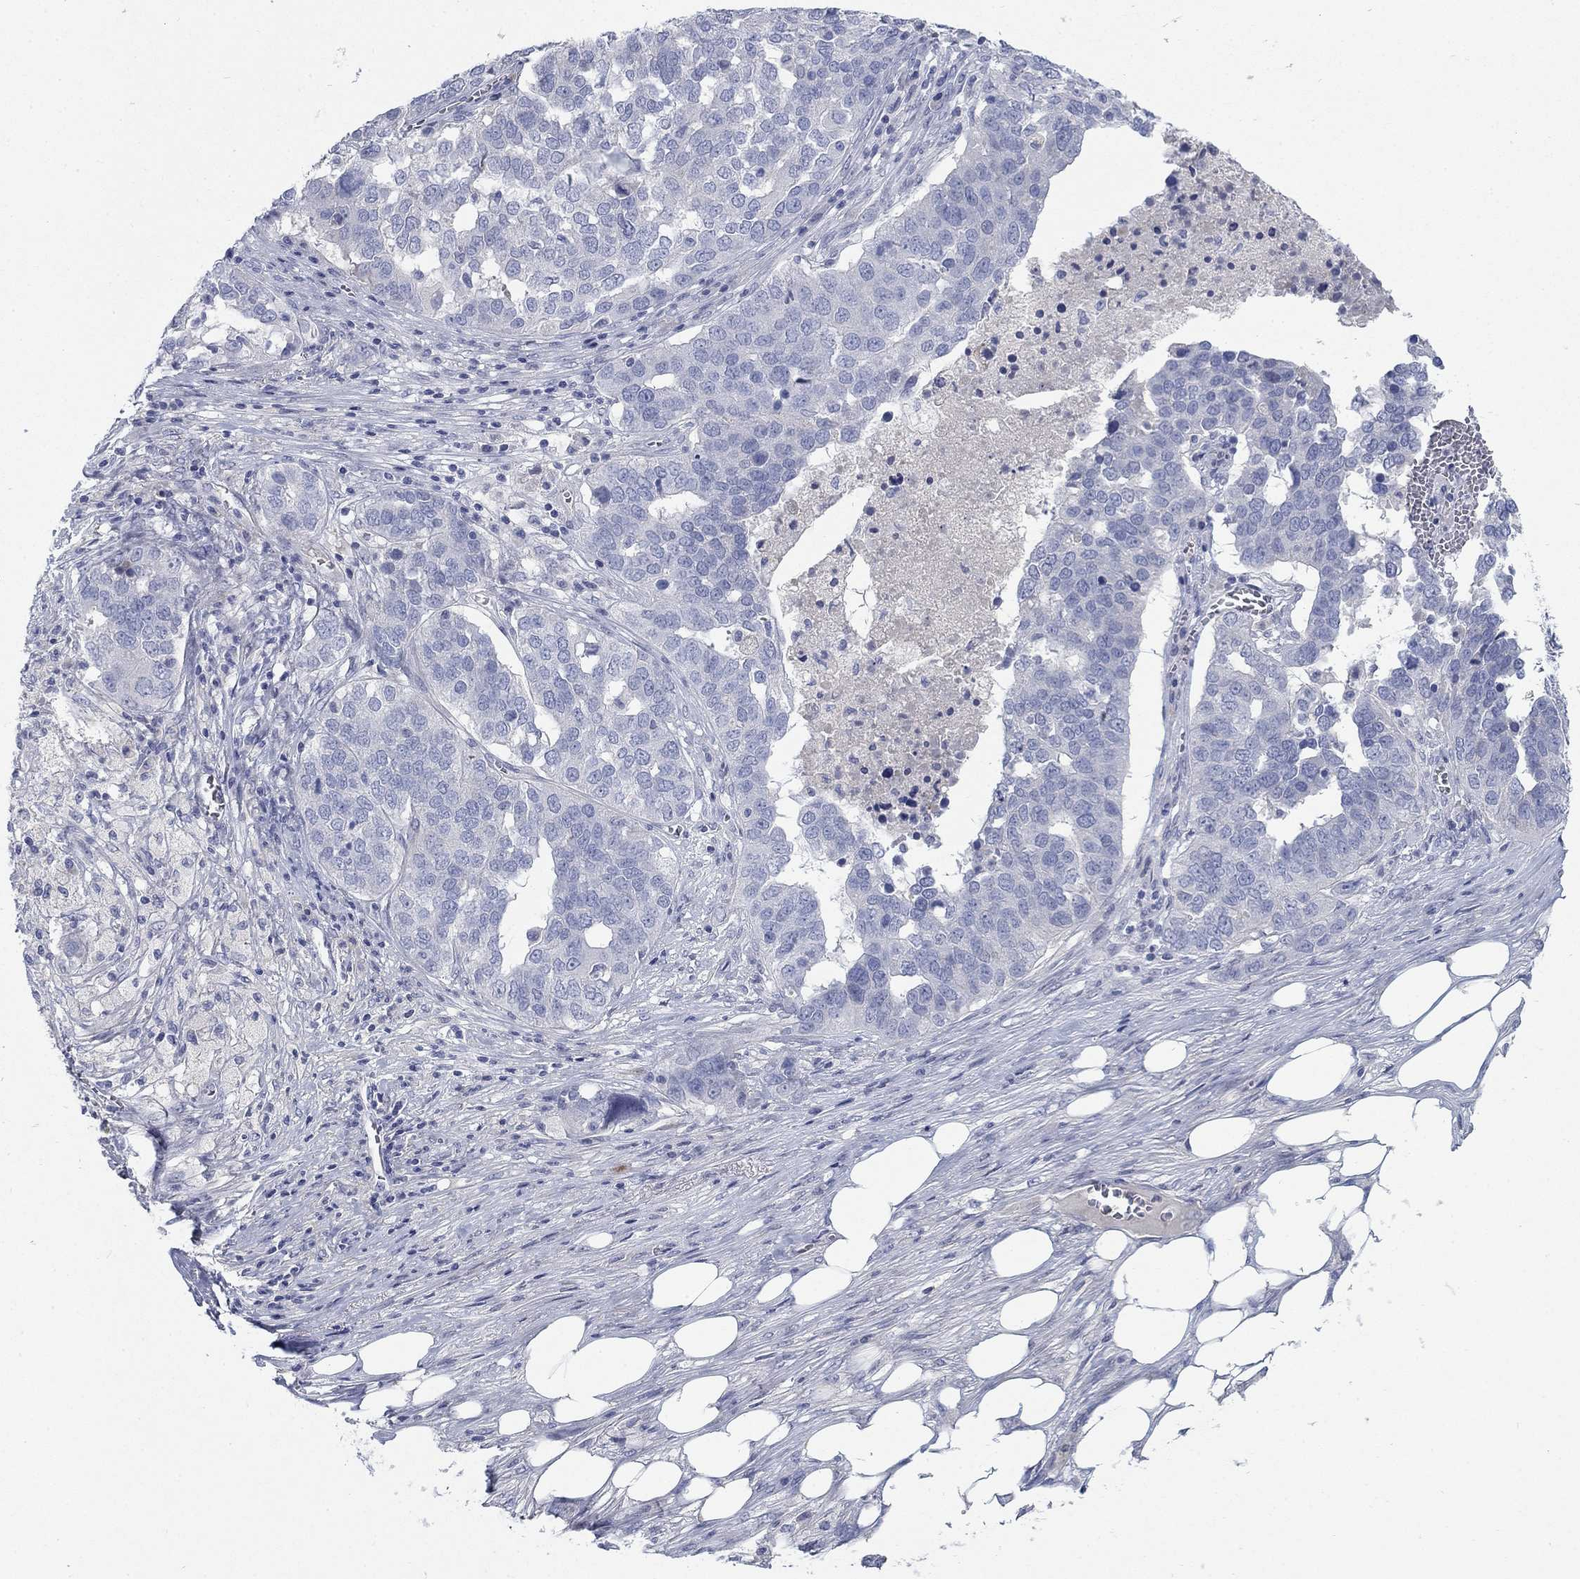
{"staining": {"intensity": "negative", "quantity": "none", "location": "none"}, "tissue": "ovarian cancer", "cell_type": "Tumor cells", "image_type": "cancer", "snomed": [{"axis": "morphology", "description": "Carcinoma, endometroid"}, {"axis": "topography", "description": "Soft tissue"}, {"axis": "topography", "description": "Ovary"}], "caption": "This is an immunohistochemistry (IHC) micrograph of ovarian cancer (endometroid carcinoma). There is no staining in tumor cells.", "gene": "TMEM249", "patient": {"sex": "female", "age": 52}}